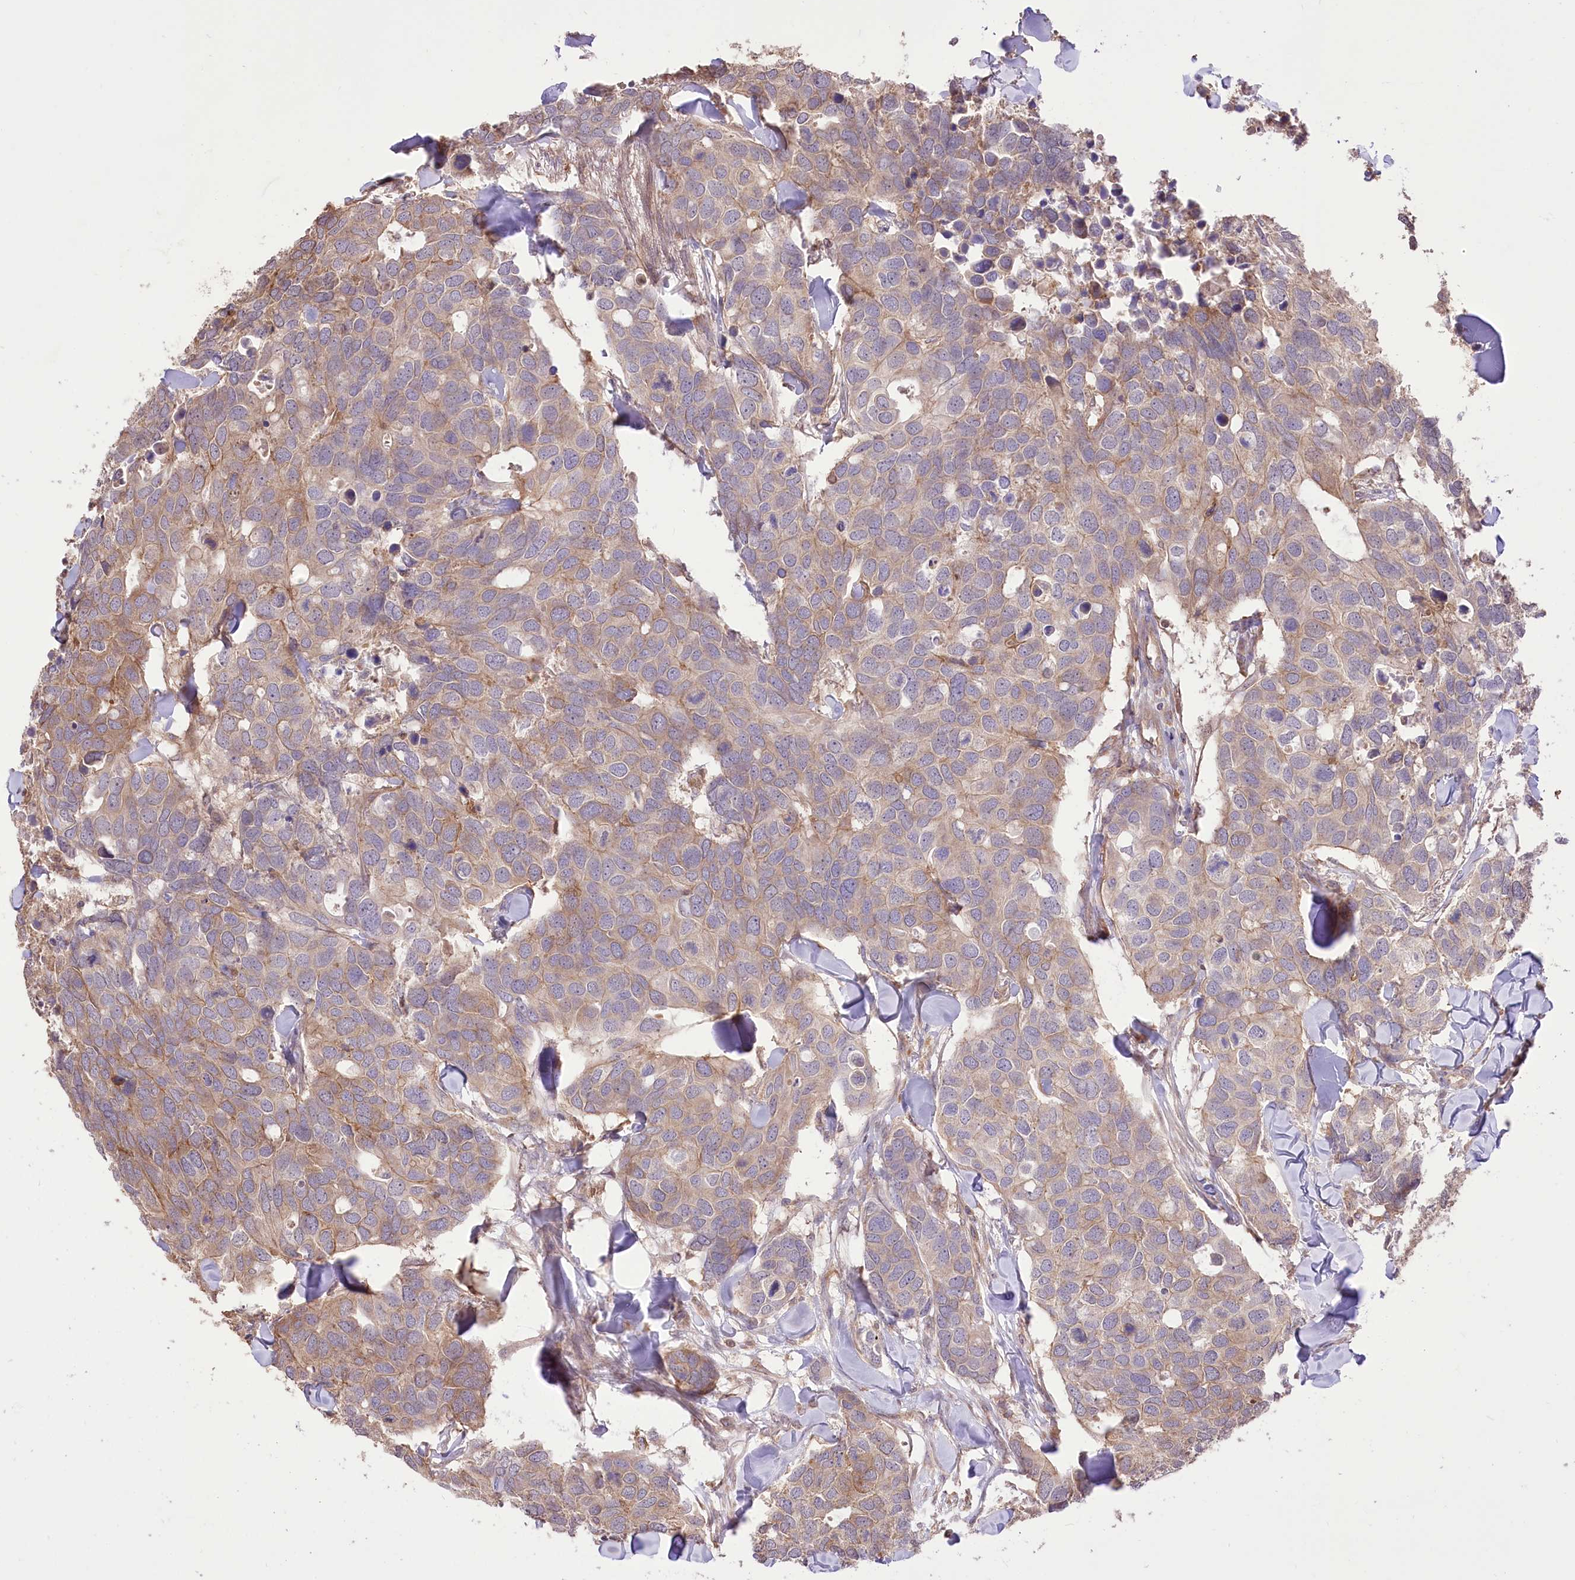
{"staining": {"intensity": "weak", "quantity": "25%-75%", "location": "cytoplasmic/membranous"}, "tissue": "breast cancer", "cell_type": "Tumor cells", "image_type": "cancer", "snomed": [{"axis": "morphology", "description": "Duct carcinoma"}, {"axis": "topography", "description": "Breast"}], "caption": "Protein analysis of intraductal carcinoma (breast) tissue shows weak cytoplasmic/membranous positivity in approximately 25%-75% of tumor cells.", "gene": "XYLB", "patient": {"sex": "female", "age": 83}}